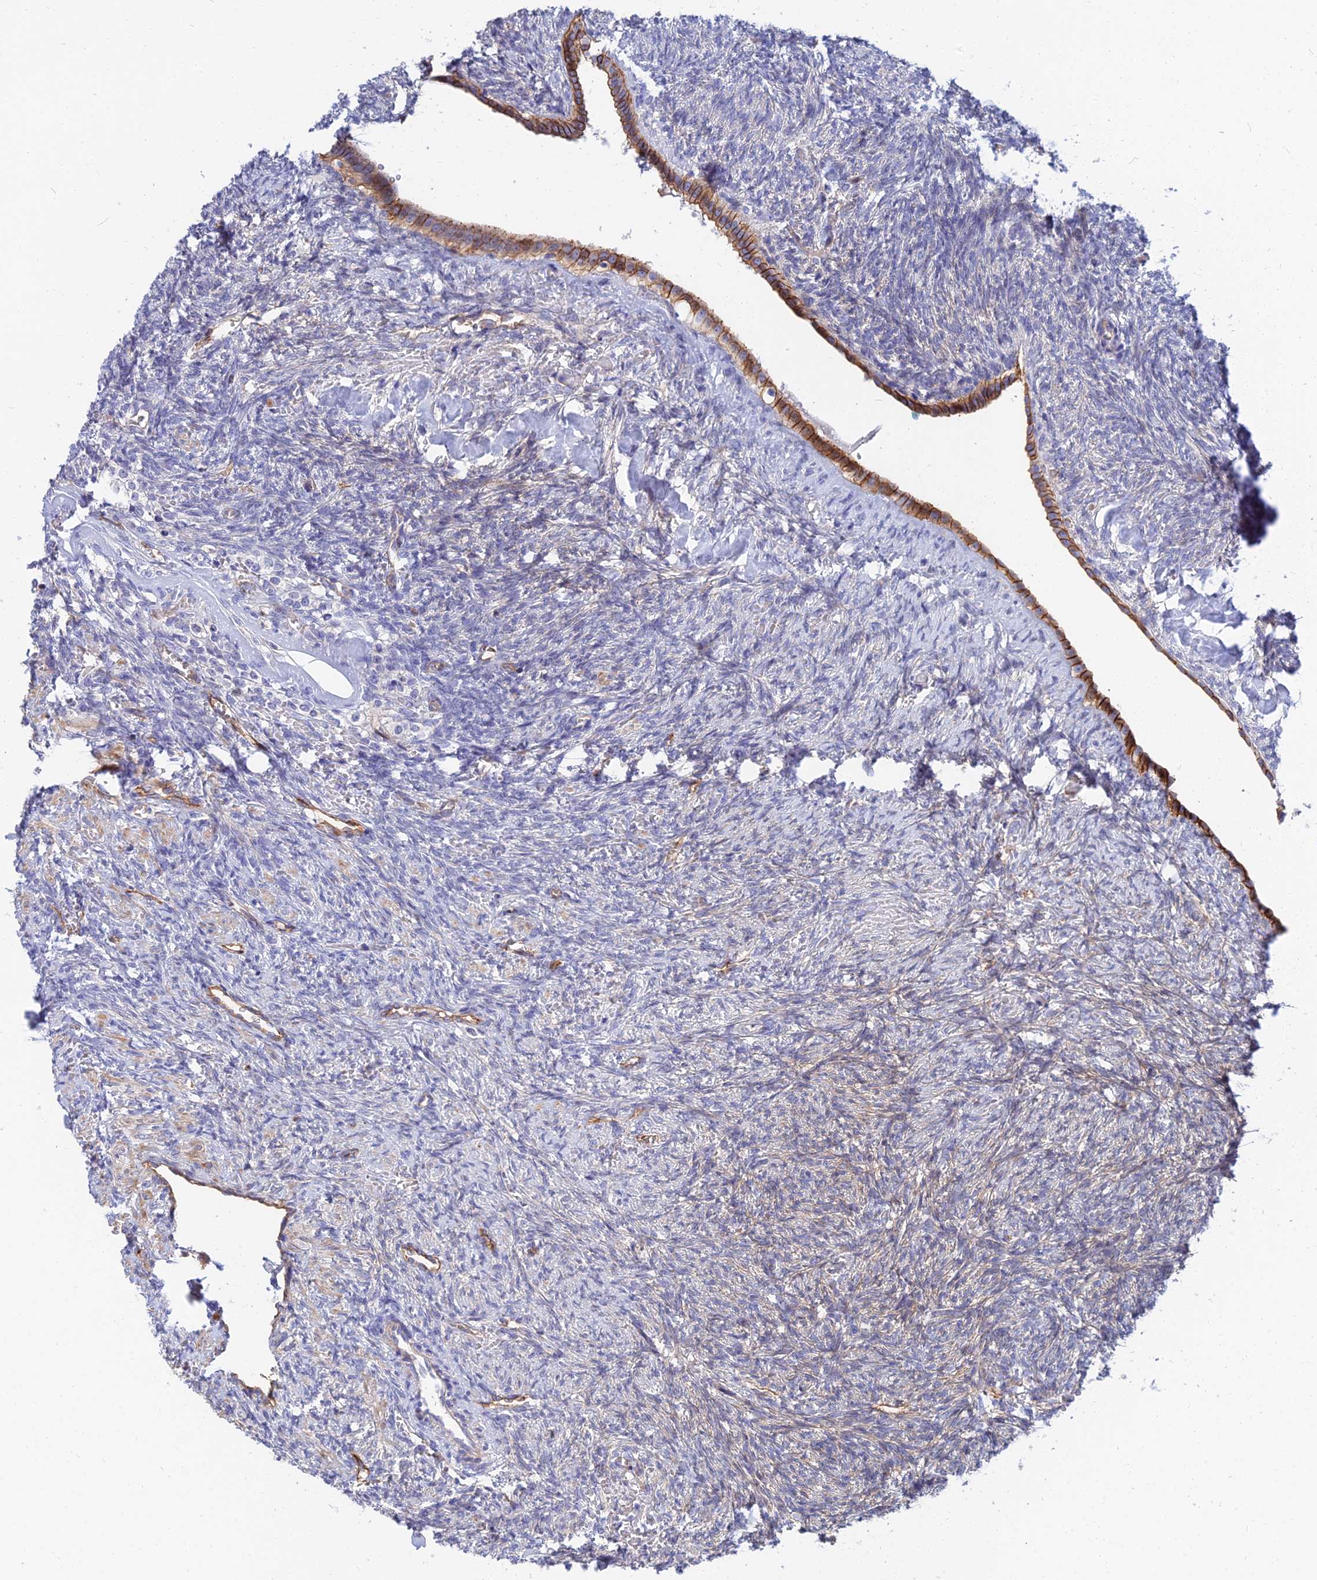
{"staining": {"intensity": "moderate", "quantity": "25%-75%", "location": "cytoplasmic/membranous"}, "tissue": "ovary", "cell_type": "Follicle cells", "image_type": "normal", "snomed": [{"axis": "morphology", "description": "Normal tissue, NOS"}, {"axis": "topography", "description": "Ovary"}], "caption": "Immunohistochemistry (IHC) micrograph of normal human ovary stained for a protein (brown), which demonstrates medium levels of moderate cytoplasmic/membranous expression in approximately 25%-75% of follicle cells.", "gene": "TRIM43B", "patient": {"sex": "female", "age": 41}}